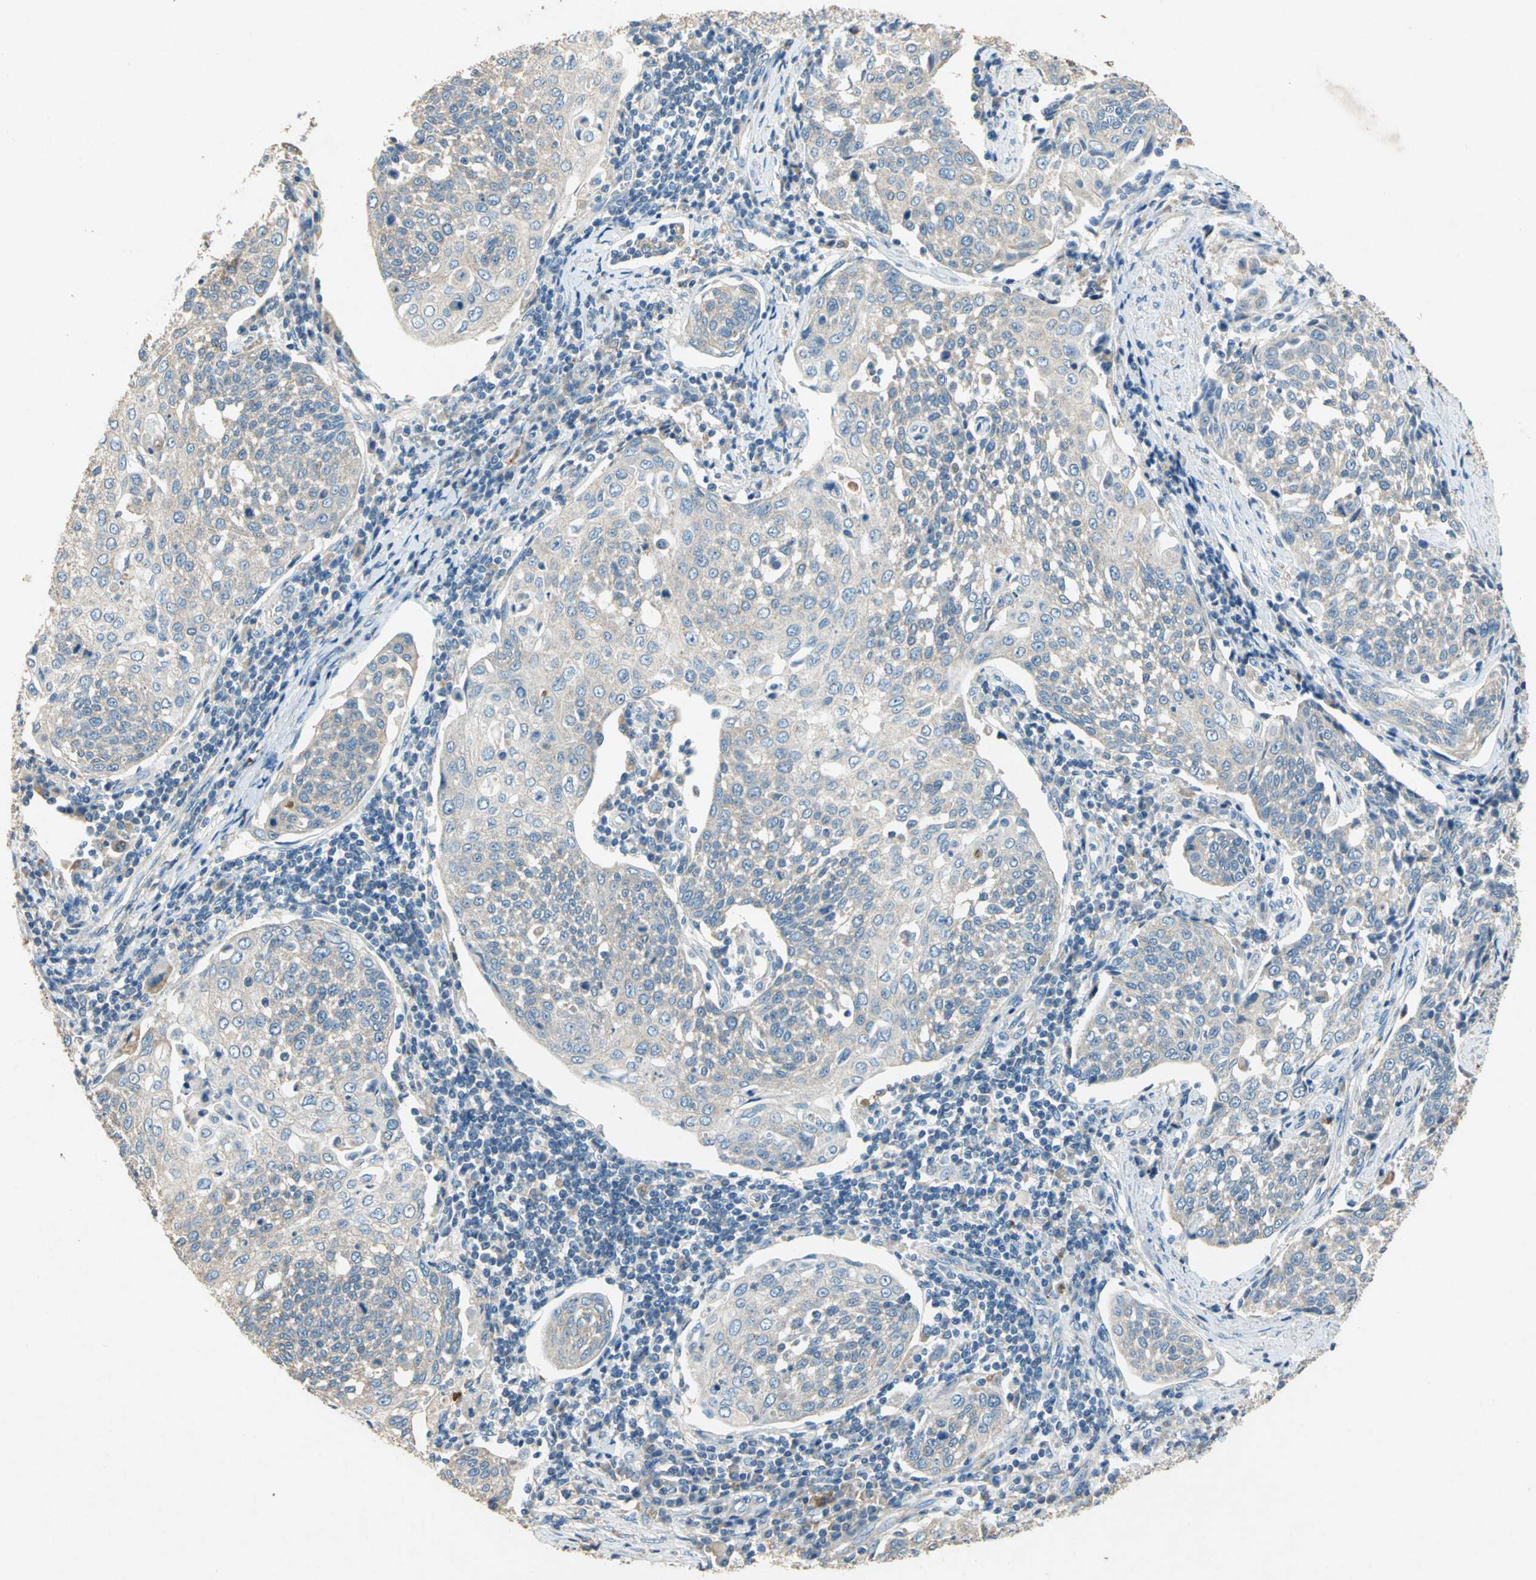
{"staining": {"intensity": "weak", "quantity": ">75%", "location": "cytoplasmic/membranous"}, "tissue": "cervical cancer", "cell_type": "Tumor cells", "image_type": "cancer", "snomed": [{"axis": "morphology", "description": "Squamous cell carcinoma, NOS"}, {"axis": "topography", "description": "Cervix"}], "caption": "This is a histology image of immunohistochemistry staining of cervical squamous cell carcinoma, which shows weak positivity in the cytoplasmic/membranous of tumor cells.", "gene": "ADAMTS5", "patient": {"sex": "female", "age": 34}}